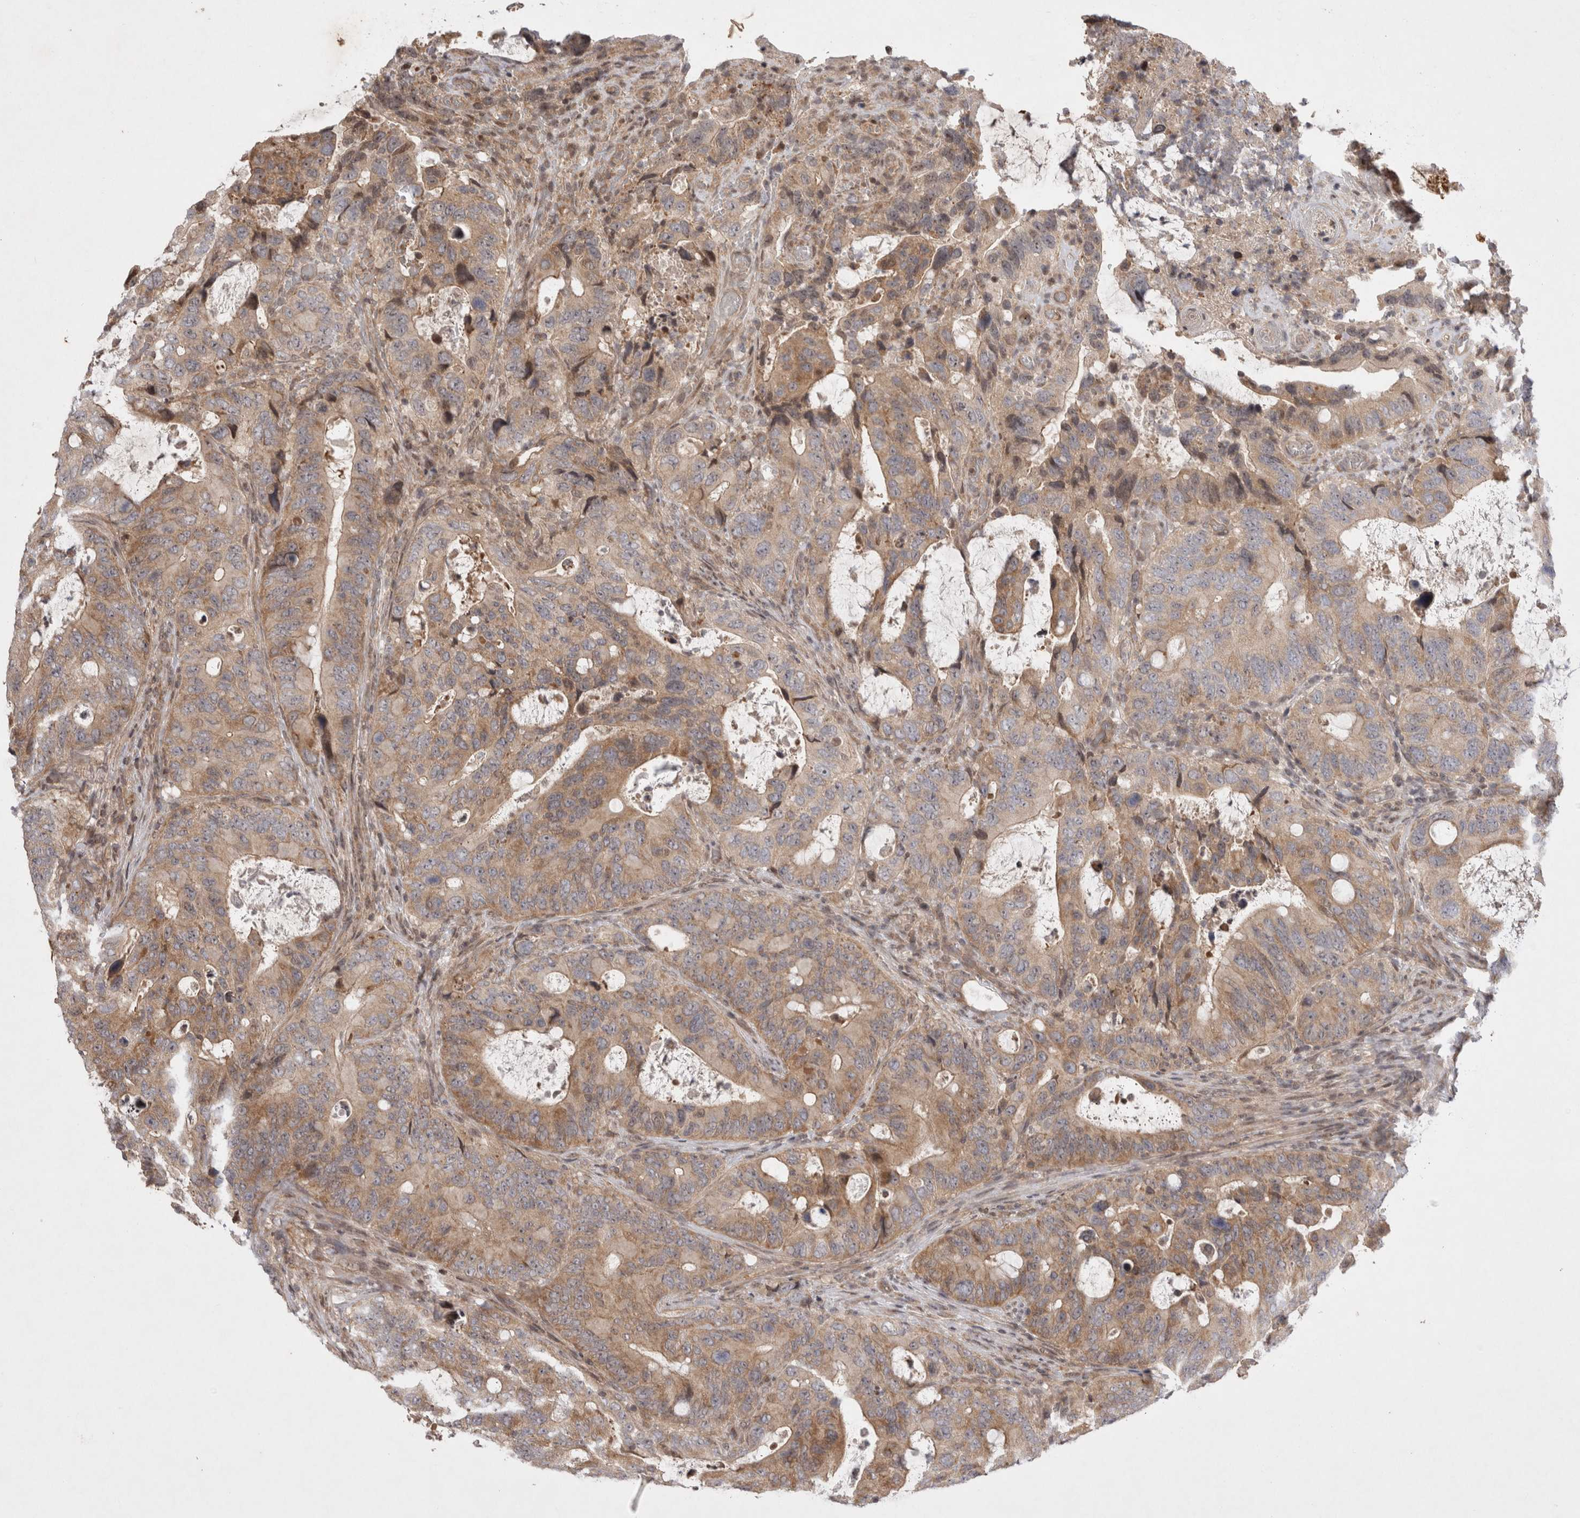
{"staining": {"intensity": "moderate", "quantity": ">75%", "location": "cytoplasmic/membranous"}, "tissue": "colorectal cancer", "cell_type": "Tumor cells", "image_type": "cancer", "snomed": [{"axis": "morphology", "description": "Adenocarcinoma, NOS"}, {"axis": "topography", "description": "Colon"}], "caption": "IHC of adenocarcinoma (colorectal) reveals medium levels of moderate cytoplasmic/membranous positivity in approximately >75% of tumor cells.", "gene": "EIF2AK1", "patient": {"sex": "male", "age": 83}}